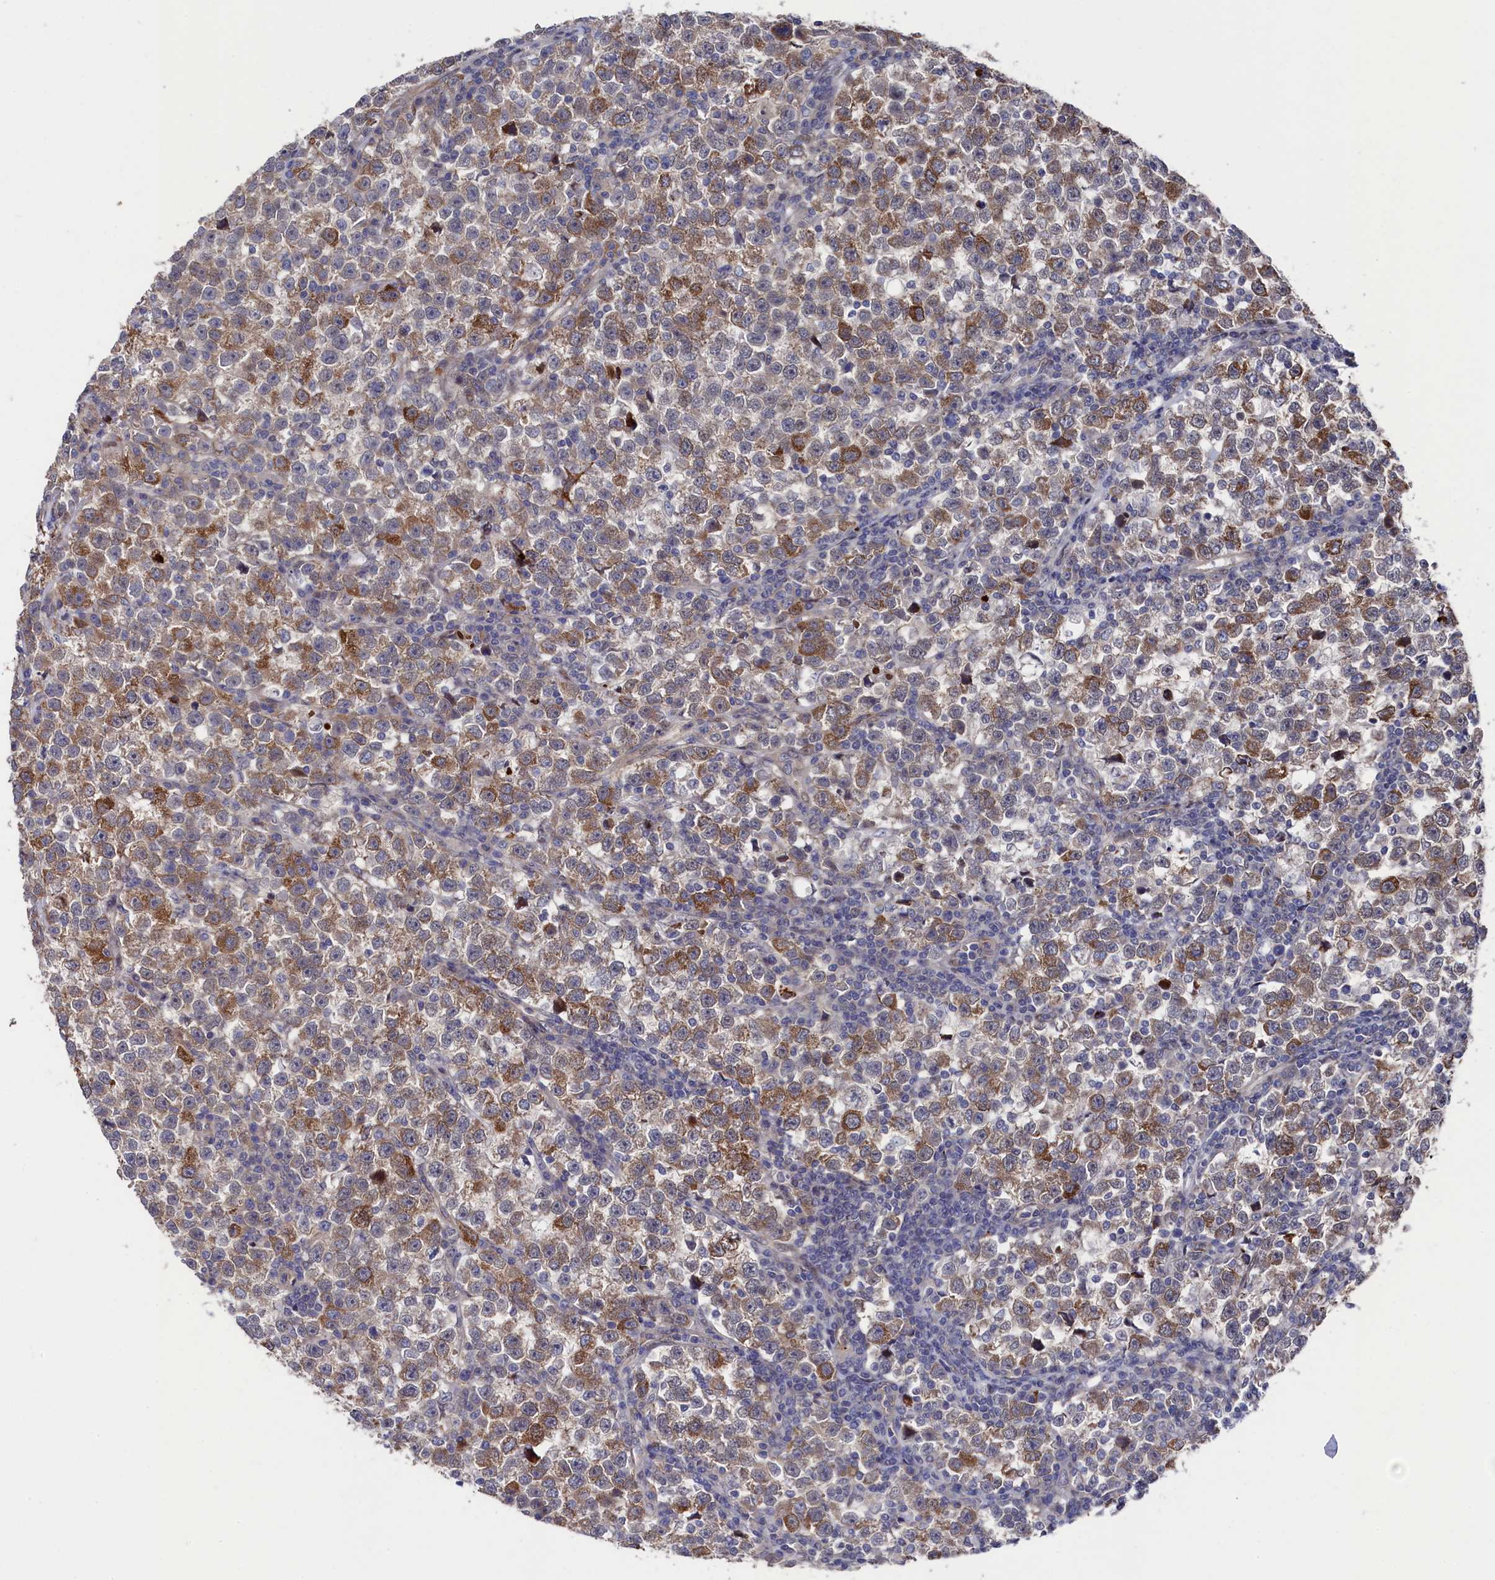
{"staining": {"intensity": "moderate", "quantity": ">75%", "location": "cytoplasmic/membranous"}, "tissue": "testis cancer", "cell_type": "Tumor cells", "image_type": "cancer", "snomed": [{"axis": "morphology", "description": "Normal tissue, NOS"}, {"axis": "morphology", "description": "Seminoma, NOS"}, {"axis": "topography", "description": "Testis"}], "caption": "Protein expression analysis of human testis cancer (seminoma) reveals moderate cytoplasmic/membranous expression in approximately >75% of tumor cells. (IHC, brightfield microscopy, high magnification).", "gene": "ZNF891", "patient": {"sex": "male", "age": 43}}